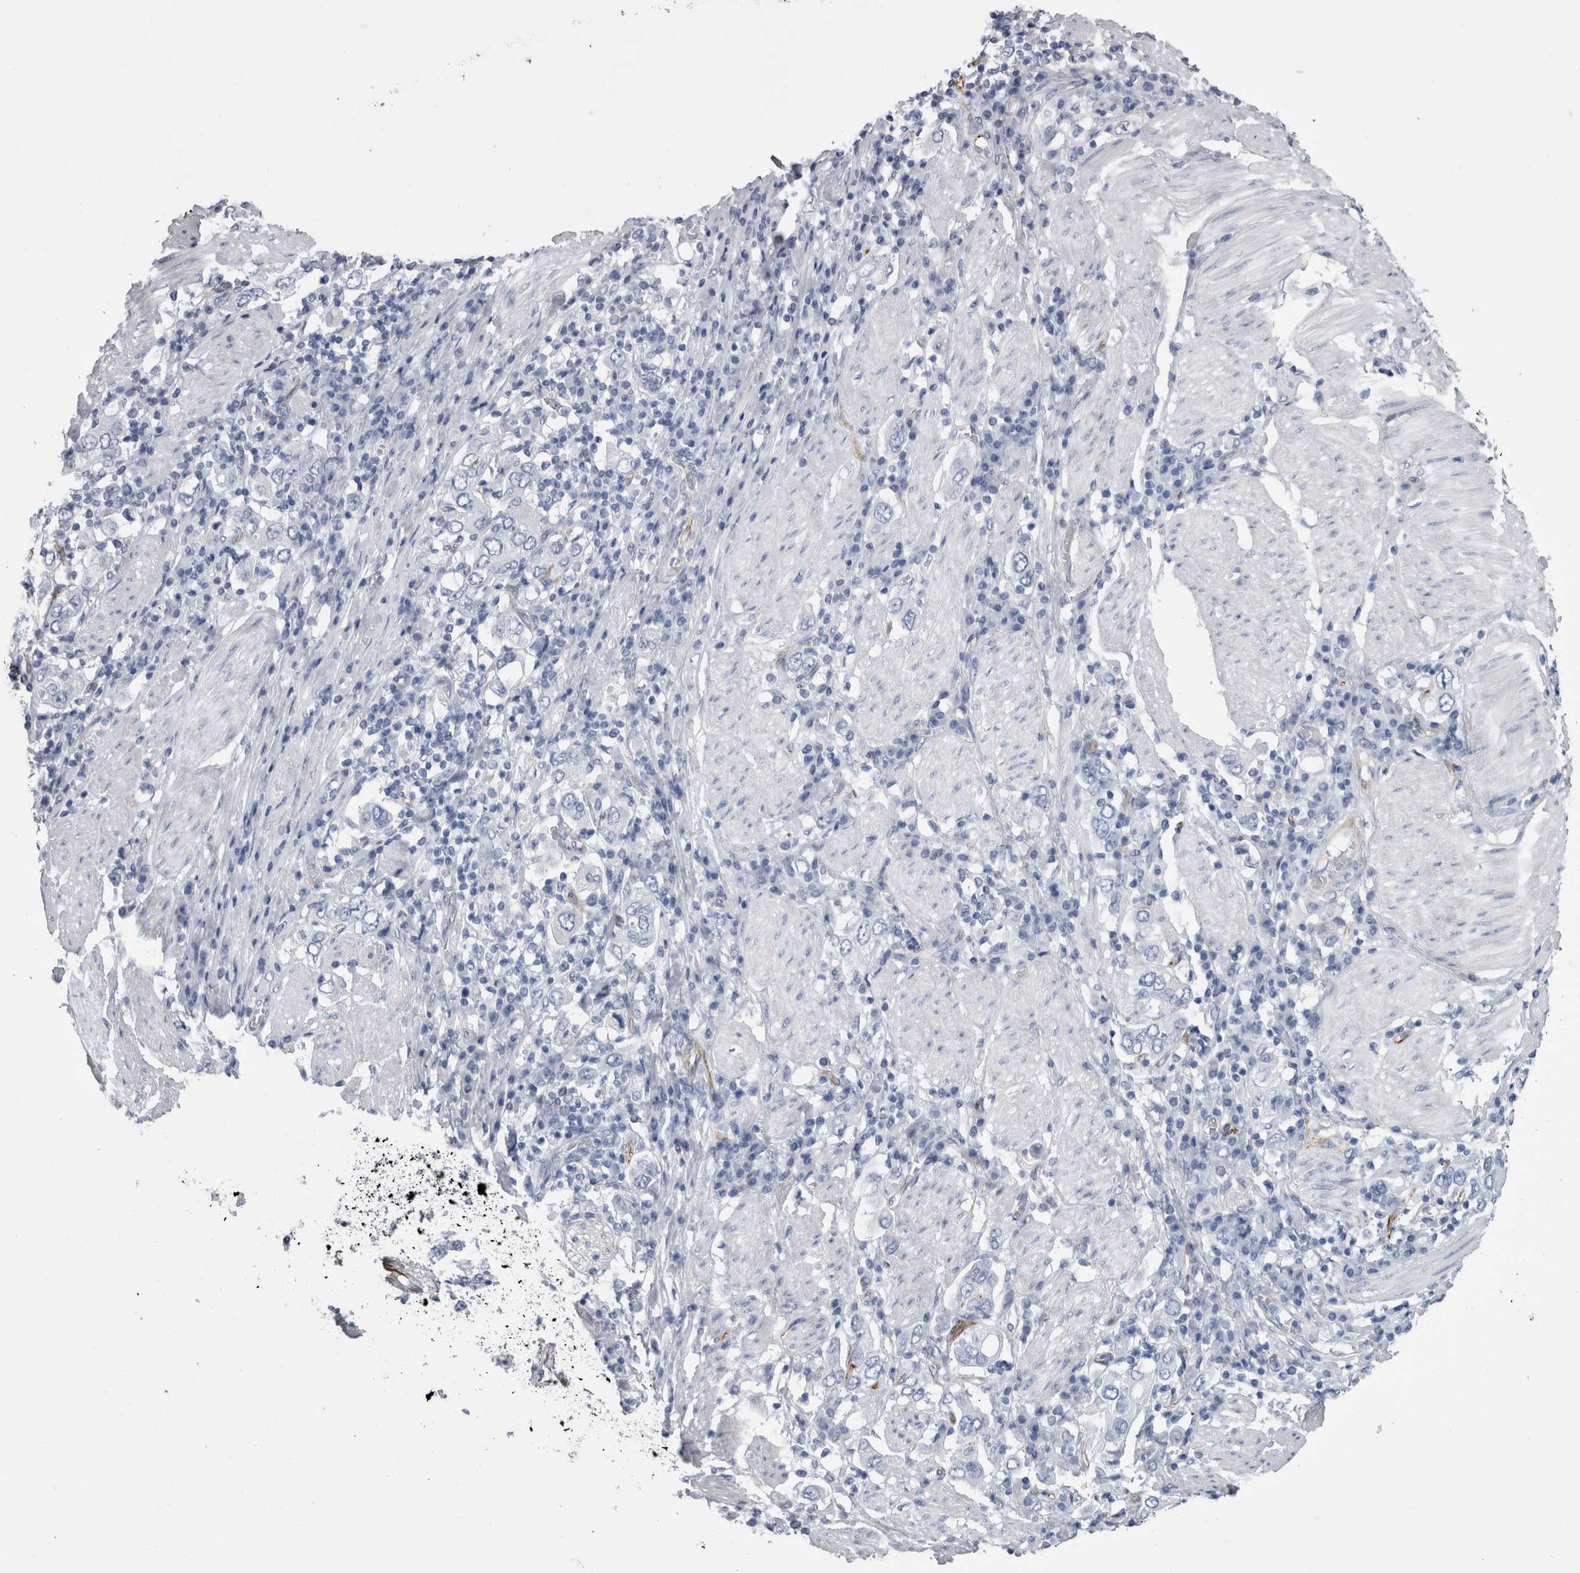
{"staining": {"intensity": "negative", "quantity": "none", "location": "none"}, "tissue": "stomach cancer", "cell_type": "Tumor cells", "image_type": "cancer", "snomed": [{"axis": "morphology", "description": "Adenocarcinoma, NOS"}, {"axis": "topography", "description": "Stomach, upper"}], "caption": "Immunohistochemistry of stomach cancer (adenocarcinoma) shows no positivity in tumor cells. (Stains: DAB immunohistochemistry with hematoxylin counter stain, Microscopy: brightfield microscopy at high magnification).", "gene": "VWDE", "patient": {"sex": "male", "age": 62}}